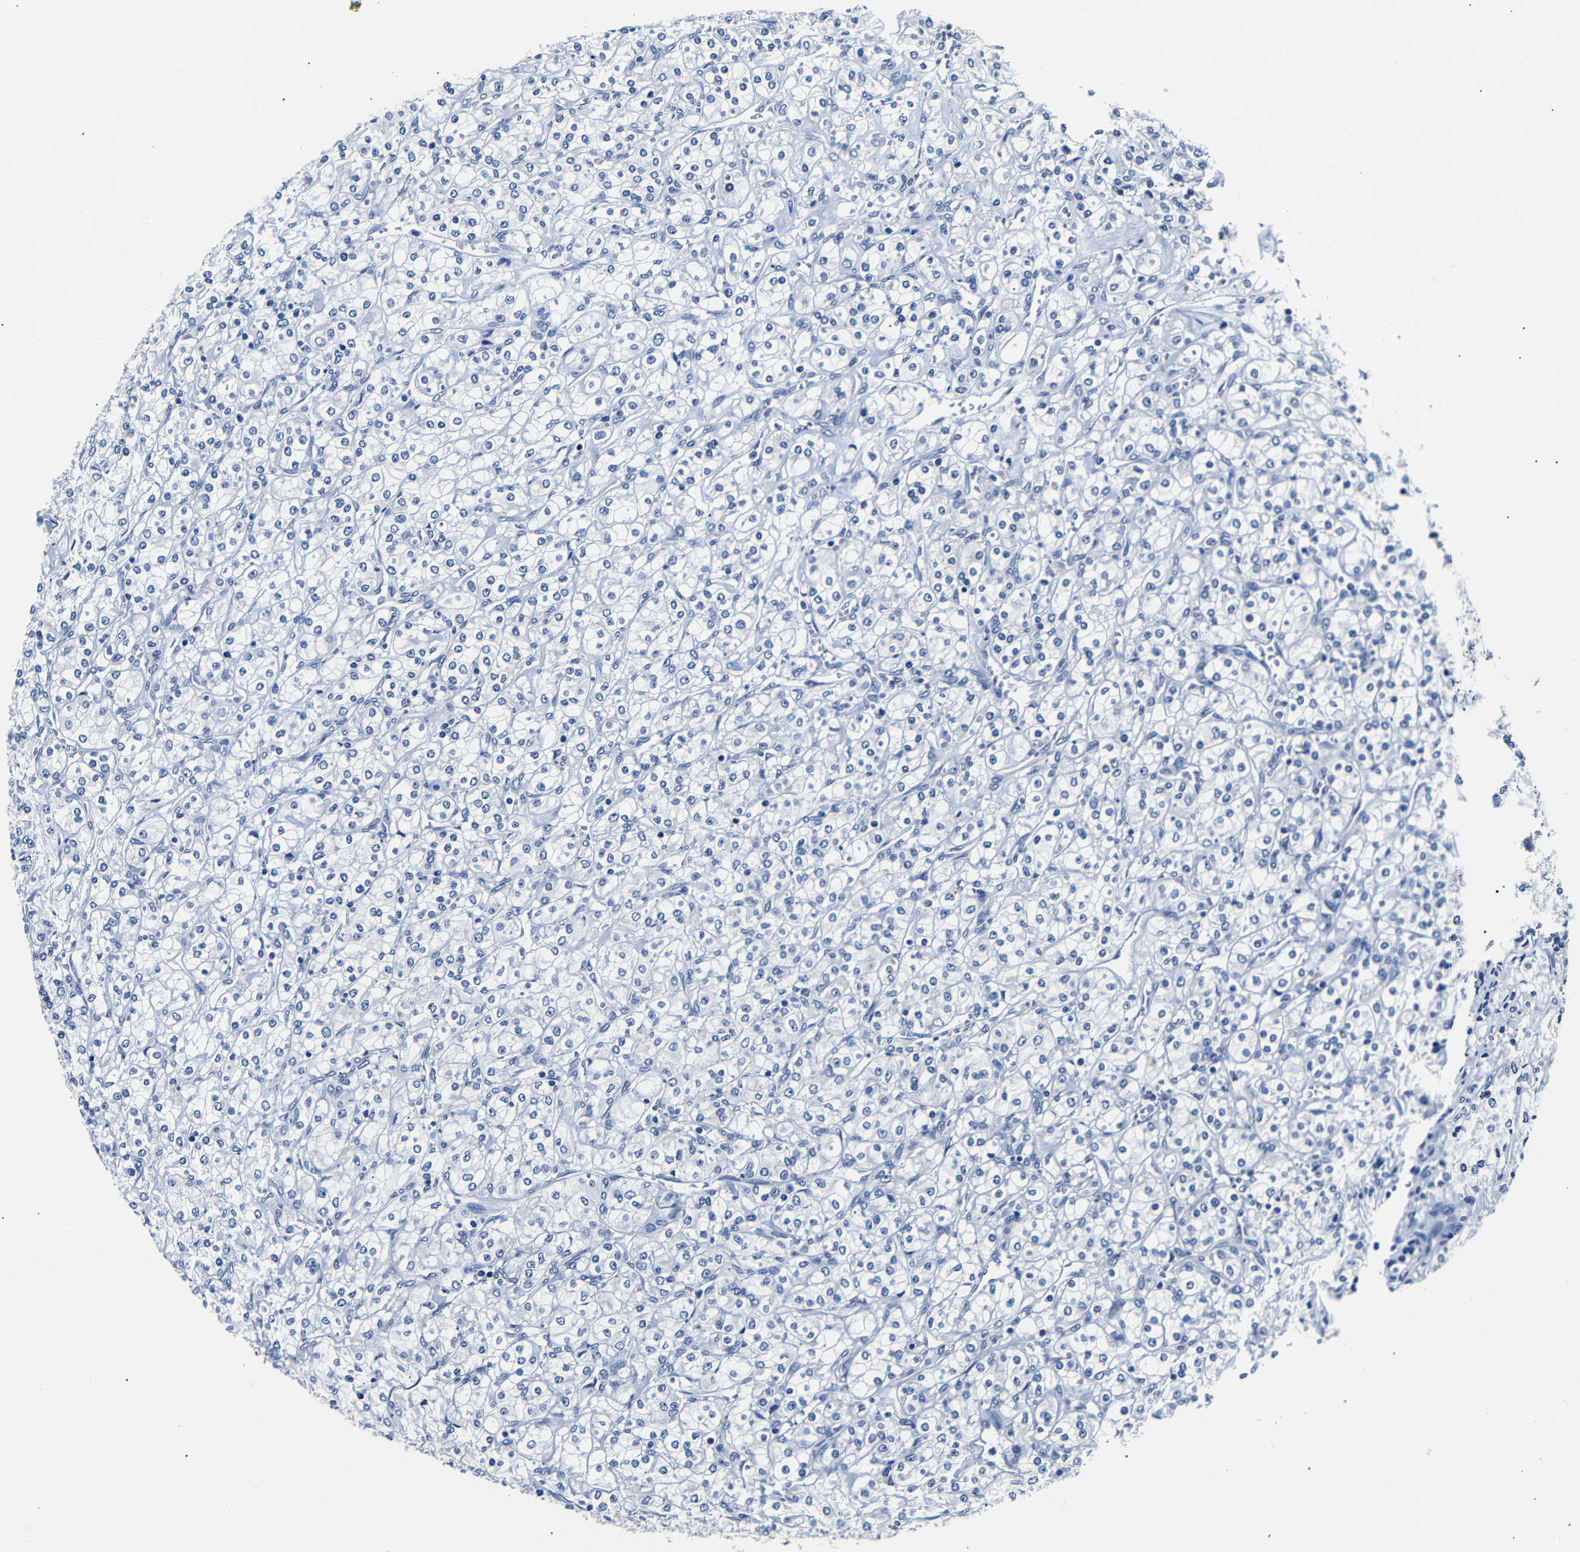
{"staining": {"intensity": "negative", "quantity": "none", "location": "none"}, "tissue": "renal cancer", "cell_type": "Tumor cells", "image_type": "cancer", "snomed": [{"axis": "morphology", "description": "Adenocarcinoma, NOS"}, {"axis": "topography", "description": "Kidney"}], "caption": "Immunohistochemistry of adenocarcinoma (renal) displays no staining in tumor cells. Nuclei are stained in blue.", "gene": "GAP43", "patient": {"sex": "male", "age": 77}}